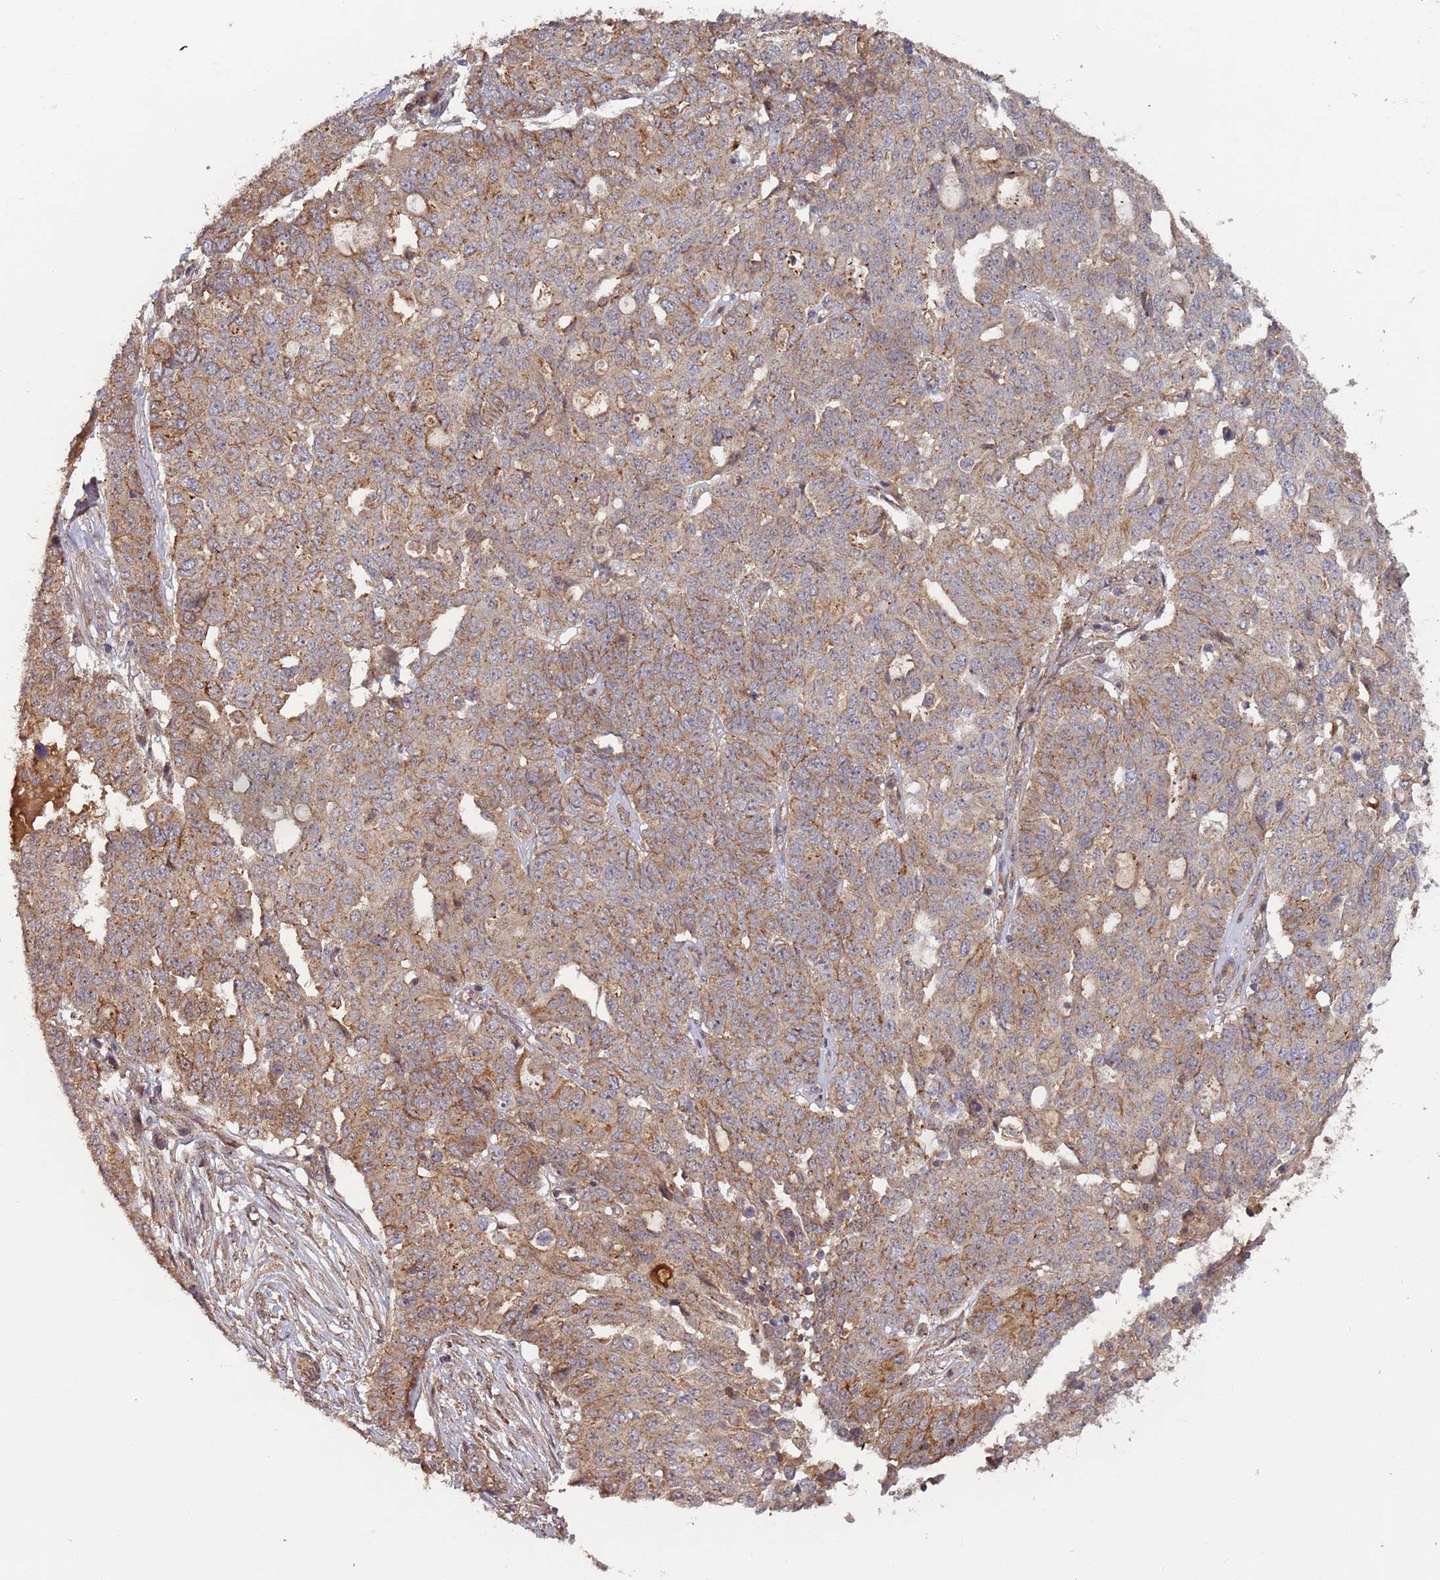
{"staining": {"intensity": "moderate", "quantity": ">75%", "location": "cytoplasmic/membranous"}, "tissue": "ovarian cancer", "cell_type": "Tumor cells", "image_type": "cancer", "snomed": [{"axis": "morphology", "description": "Cystadenocarcinoma, serous, NOS"}, {"axis": "topography", "description": "Soft tissue"}, {"axis": "topography", "description": "Ovary"}], "caption": "High-power microscopy captured an IHC image of serous cystadenocarcinoma (ovarian), revealing moderate cytoplasmic/membranous staining in approximately >75% of tumor cells.", "gene": "KANSL1L", "patient": {"sex": "female", "age": 57}}